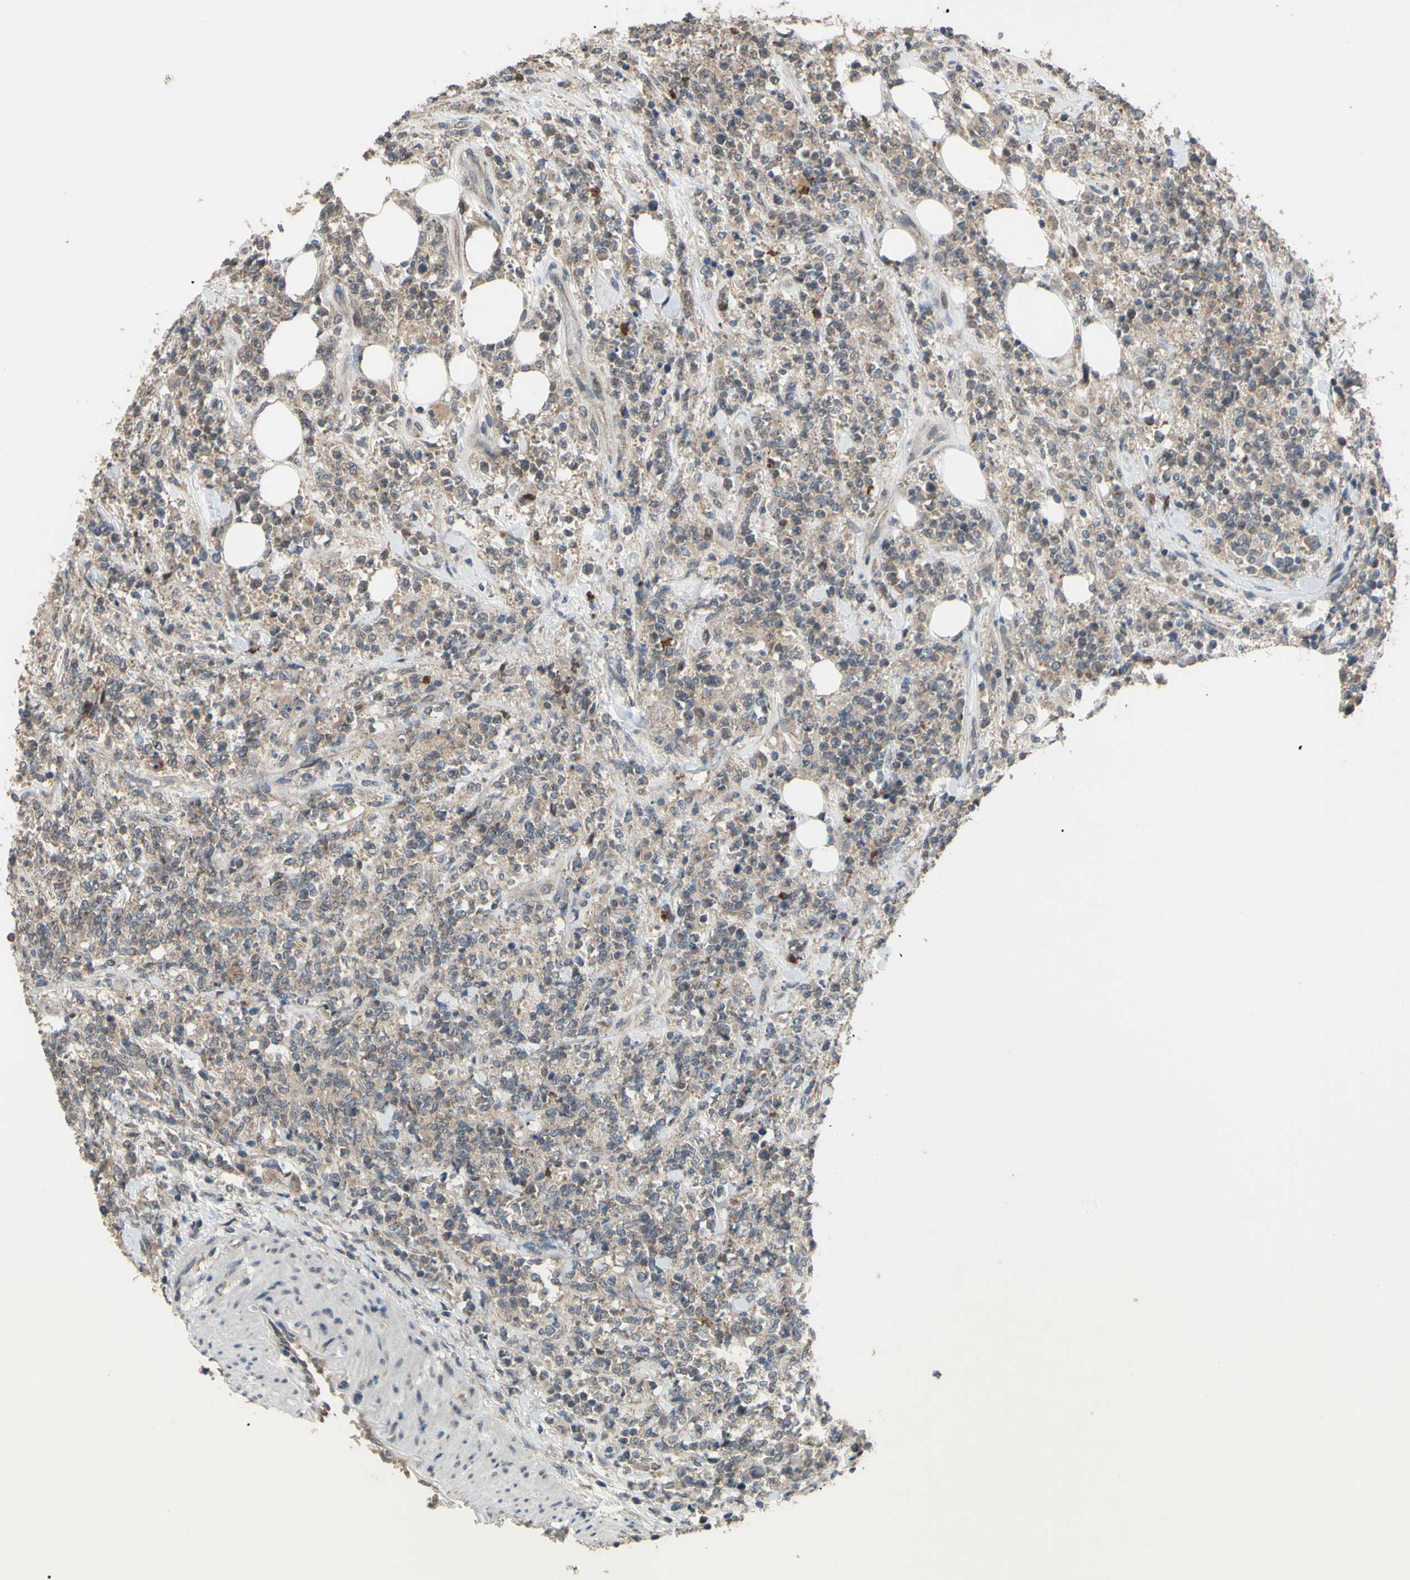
{"staining": {"intensity": "weak", "quantity": ">75%", "location": "cytoplasmic/membranous"}, "tissue": "lymphoma", "cell_type": "Tumor cells", "image_type": "cancer", "snomed": [{"axis": "morphology", "description": "Malignant lymphoma, non-Hodgkin's type, High grade"}, {"axis": "topography", "description": "Soft tissue"}], "caption": "Tumor cells show weak cytoplasmic/membranous positivity in approximately >75% of cells in malignant lymphoma, non-Hodgkin's type (high-grade). (DAB (3,3'-diaminobenzidine) IHC, brown staining for protein, blue staining for nuclei).", "gene": "CD164", "patient": {"sex": "male", "age": 18}}